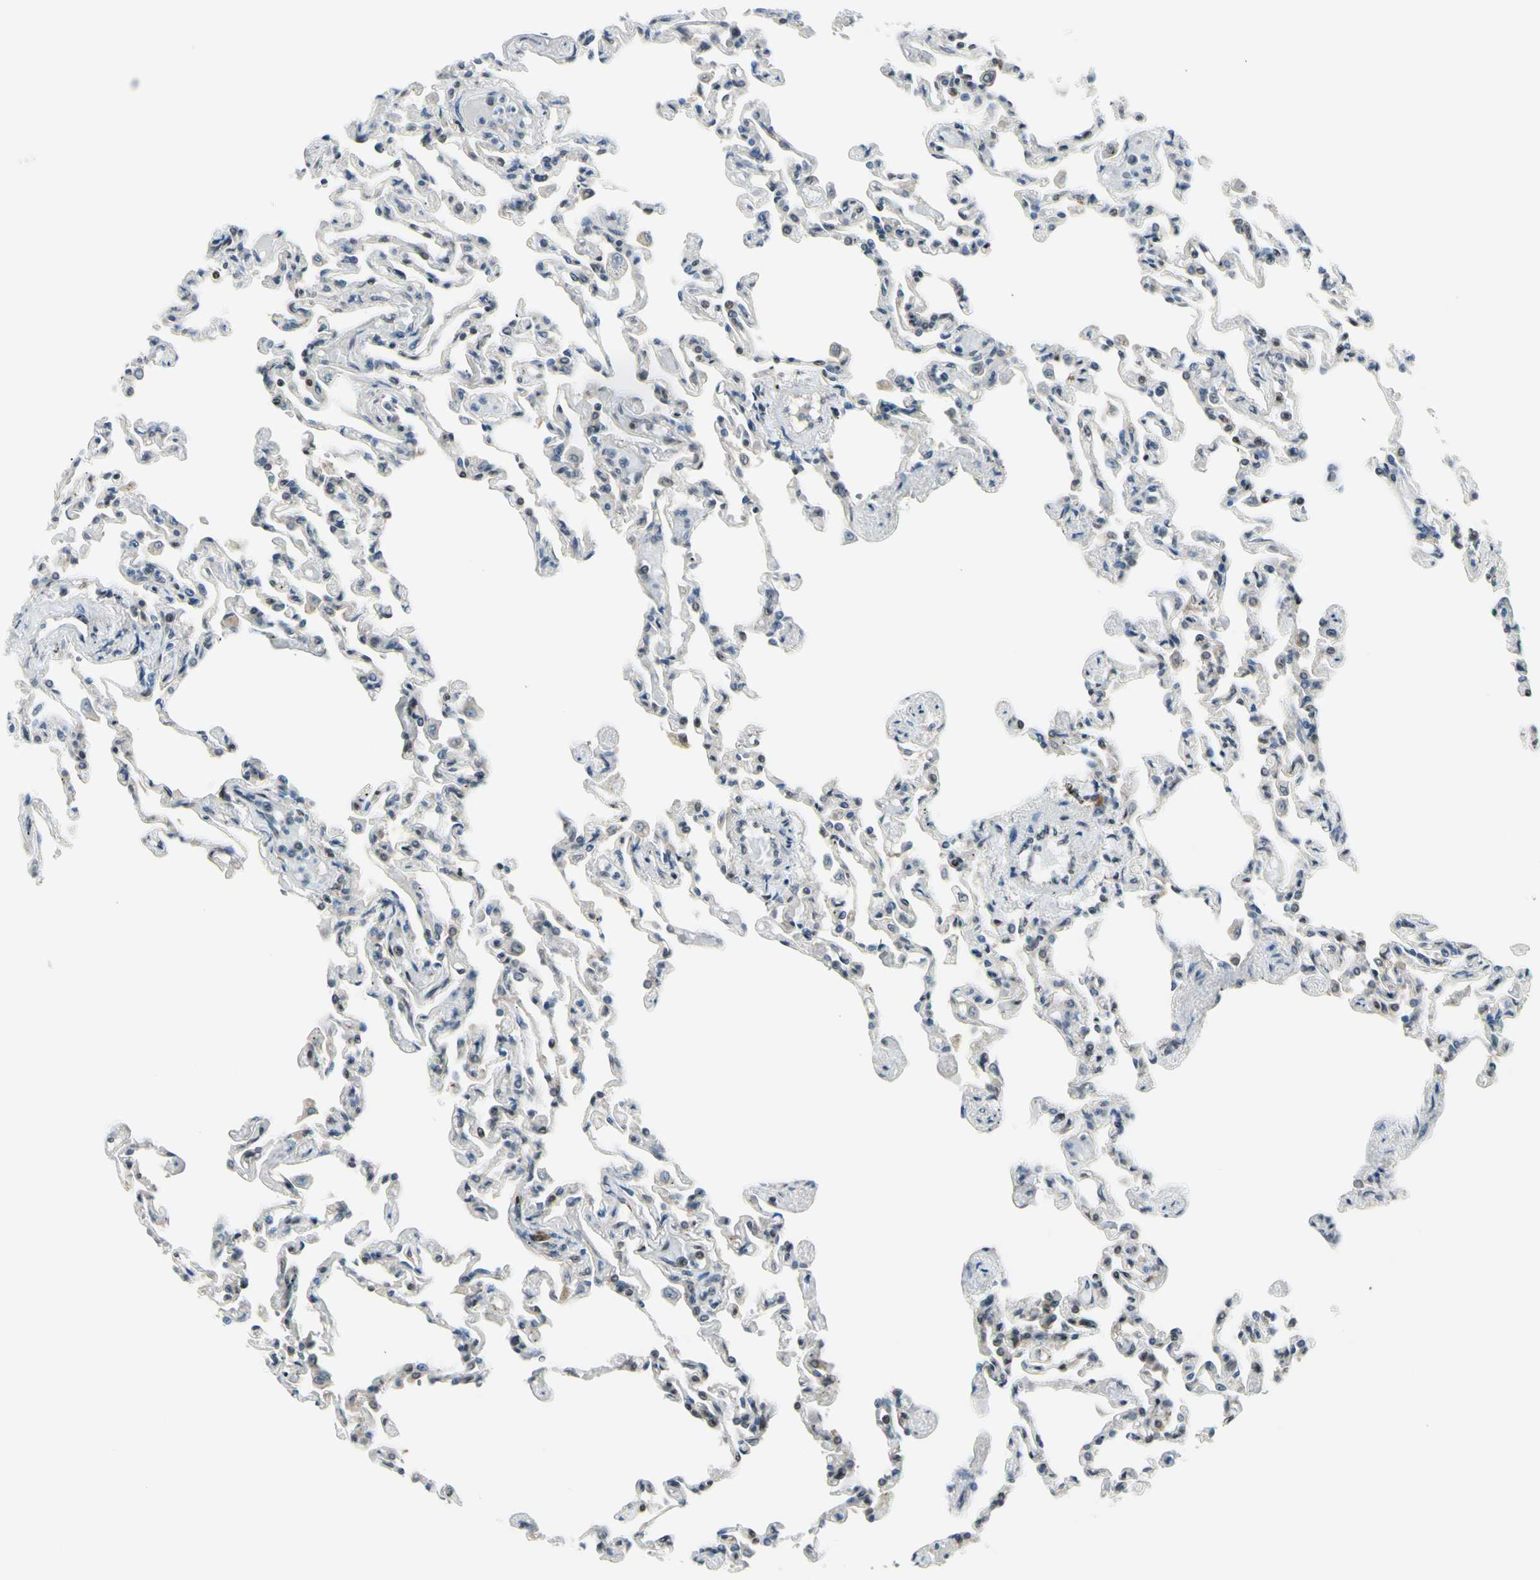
{"staining": {"intensity": "strong", "quantity": "25%-75%", "location": "nuclear"}, "tissue": "lung", "cell_type": "Alveolar cells", "image_type": "normal", "snomed": [{"axis": "morphology", "description": "Normal tissue, NOS"}, {"axis": "topography", "description": "Lung"}], "caption": "Immunohistochemistry (IHC) histopathology image of normal human lung stained for a protein (brown), which shows high levels of strong nuclear staining in approximately 25%-75% of alveolar cells.", "gene": "DAXX", "patient": {"sex": "male", "age": 21}}